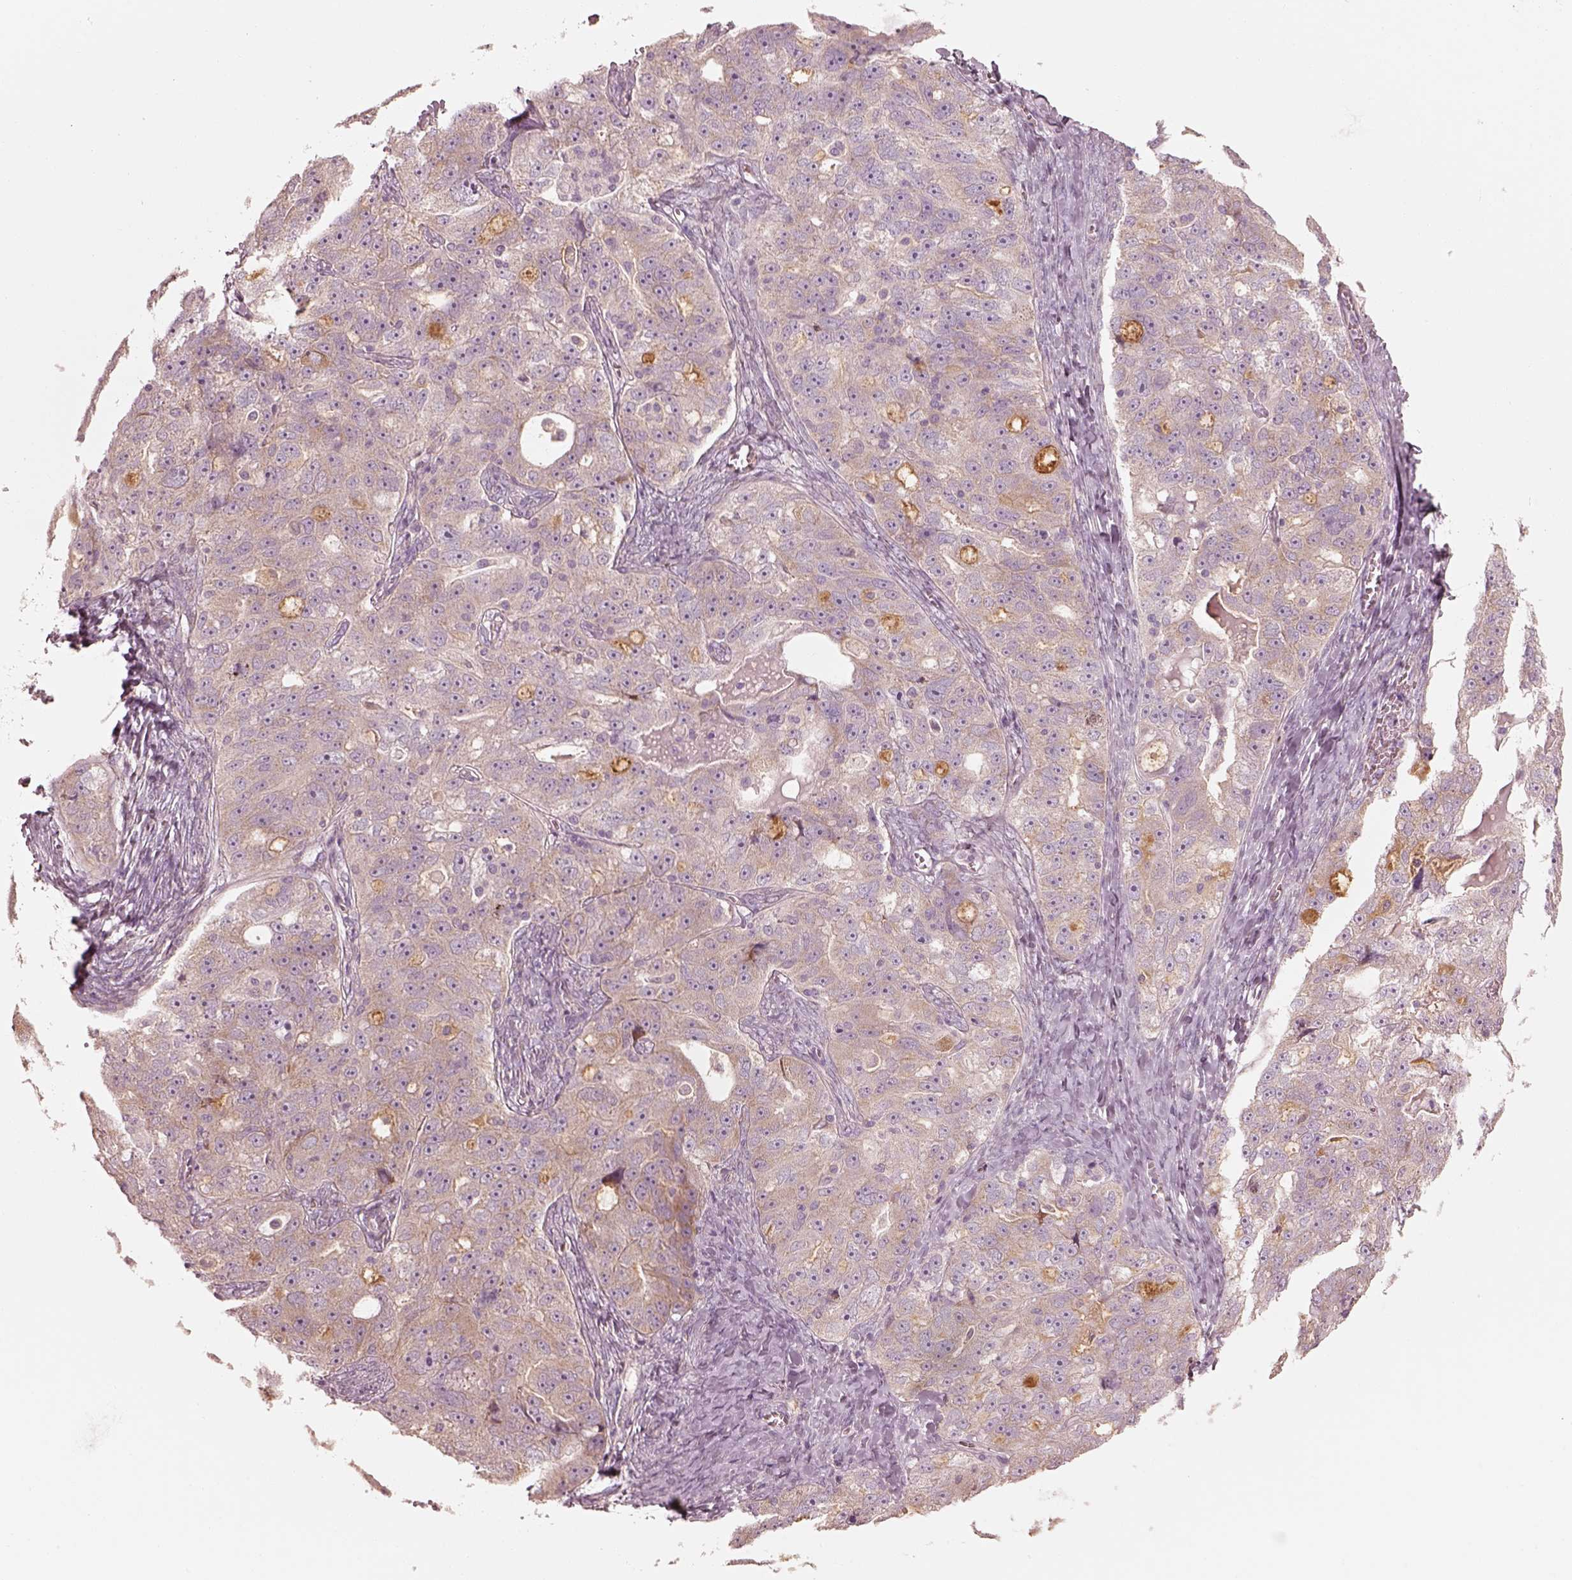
{"staining": {"intensity": "moderate", "quantity": "<25%", "location": "cytoplasmic/membranous"}, "tissue": "ovarian cancer", "cell_type": "Tumor cells", "image_type": "cancer", "snomed": [{"axis": "morphology", "description": "Cystadenocarcinoma, serous, NOS"}, {"axis": "topography", "description": "Ovary"}], "caption": "Ovarian cancer stained for a protein (brown) displays moderate cytoplasmic/membranous positive staining in approximately <25% of tumor cells.", "gene": "RAB3C", "patient": {"sex": "female", "age": 51}}